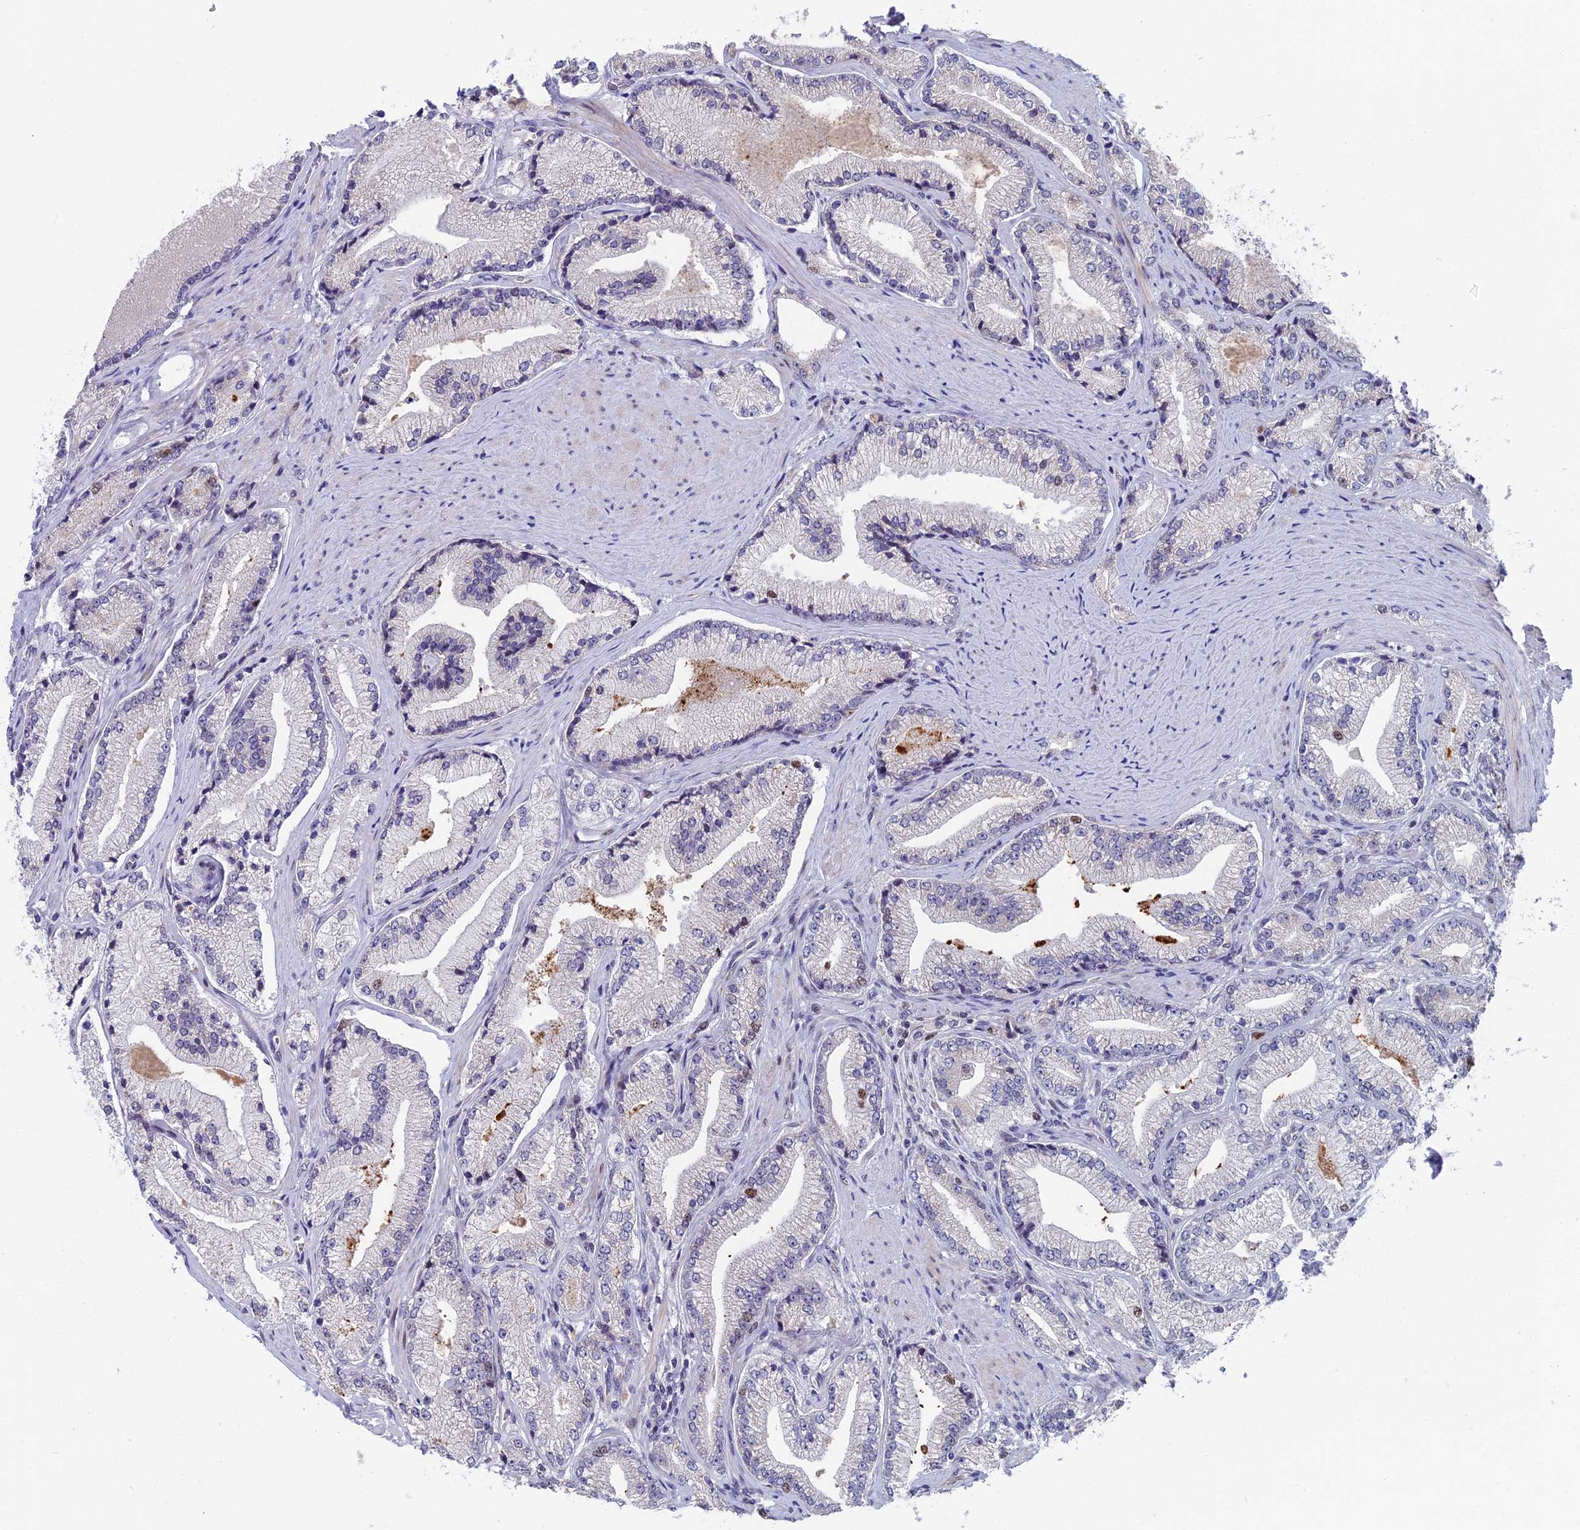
{"staining": {"intensity": "negative", "quantity": "none", "location": "none"}, "tissue": "prostate cancer", "cell_type": "Tumor cells", "image_type": "cancer", "snomed": [{"axis": "morphology", "description": "Adenocarcinoma, High grade"}, {"axis": "topography", "description": "Prostate"}], "caption": "Protein analysis of prostate high-grade adenocarcinoma shows no significant staining in tumor cells. (Stains: DAB IHC with hematoxylin counter stain, Microscopy: brightfield microscopy at high magnification).", "gene": "LIG1", "patient": {"sex": "male", "age": 67}}